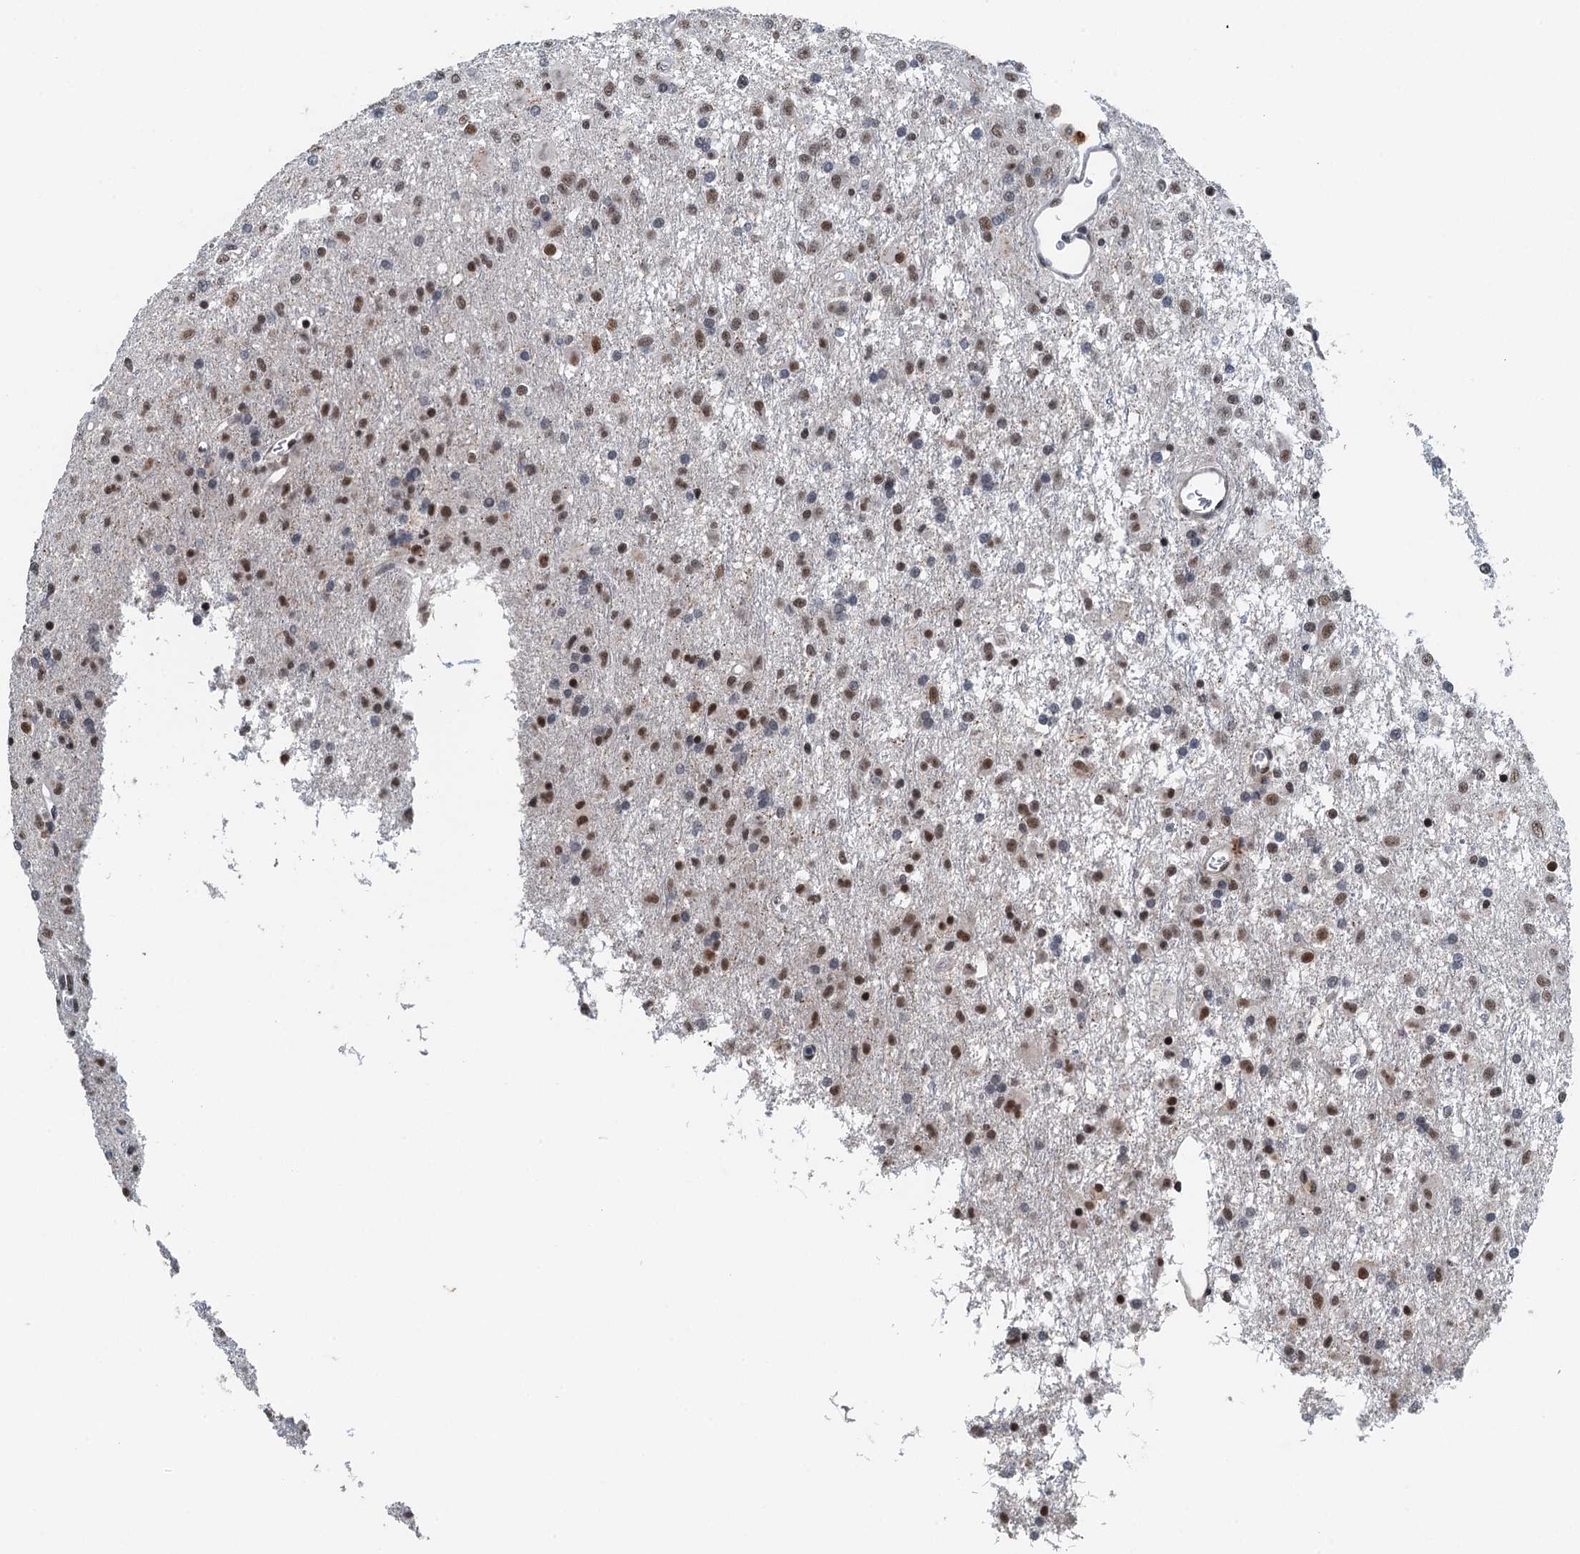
{"staining": {"intensity": "moderate", "quantity": "25%-75%", "location": "nuclear"}, "tissue": "glioma", "cell_type": "Tumor cells", "image_type": "cancer", "snomed": [{"axis": "morphology", "description": "Glioma, malignant, Low grade"}, {"axis": "topography", "description": "Brain"}], "caption": "Moderate nuclear expression for a protein is seen in about 25%-75% of tumor cells of malignant glioma (low-grade) using immunohistochemistry (IHC).", "gene": "MTA3", "patient": {"sex": "male", "age": 65}}